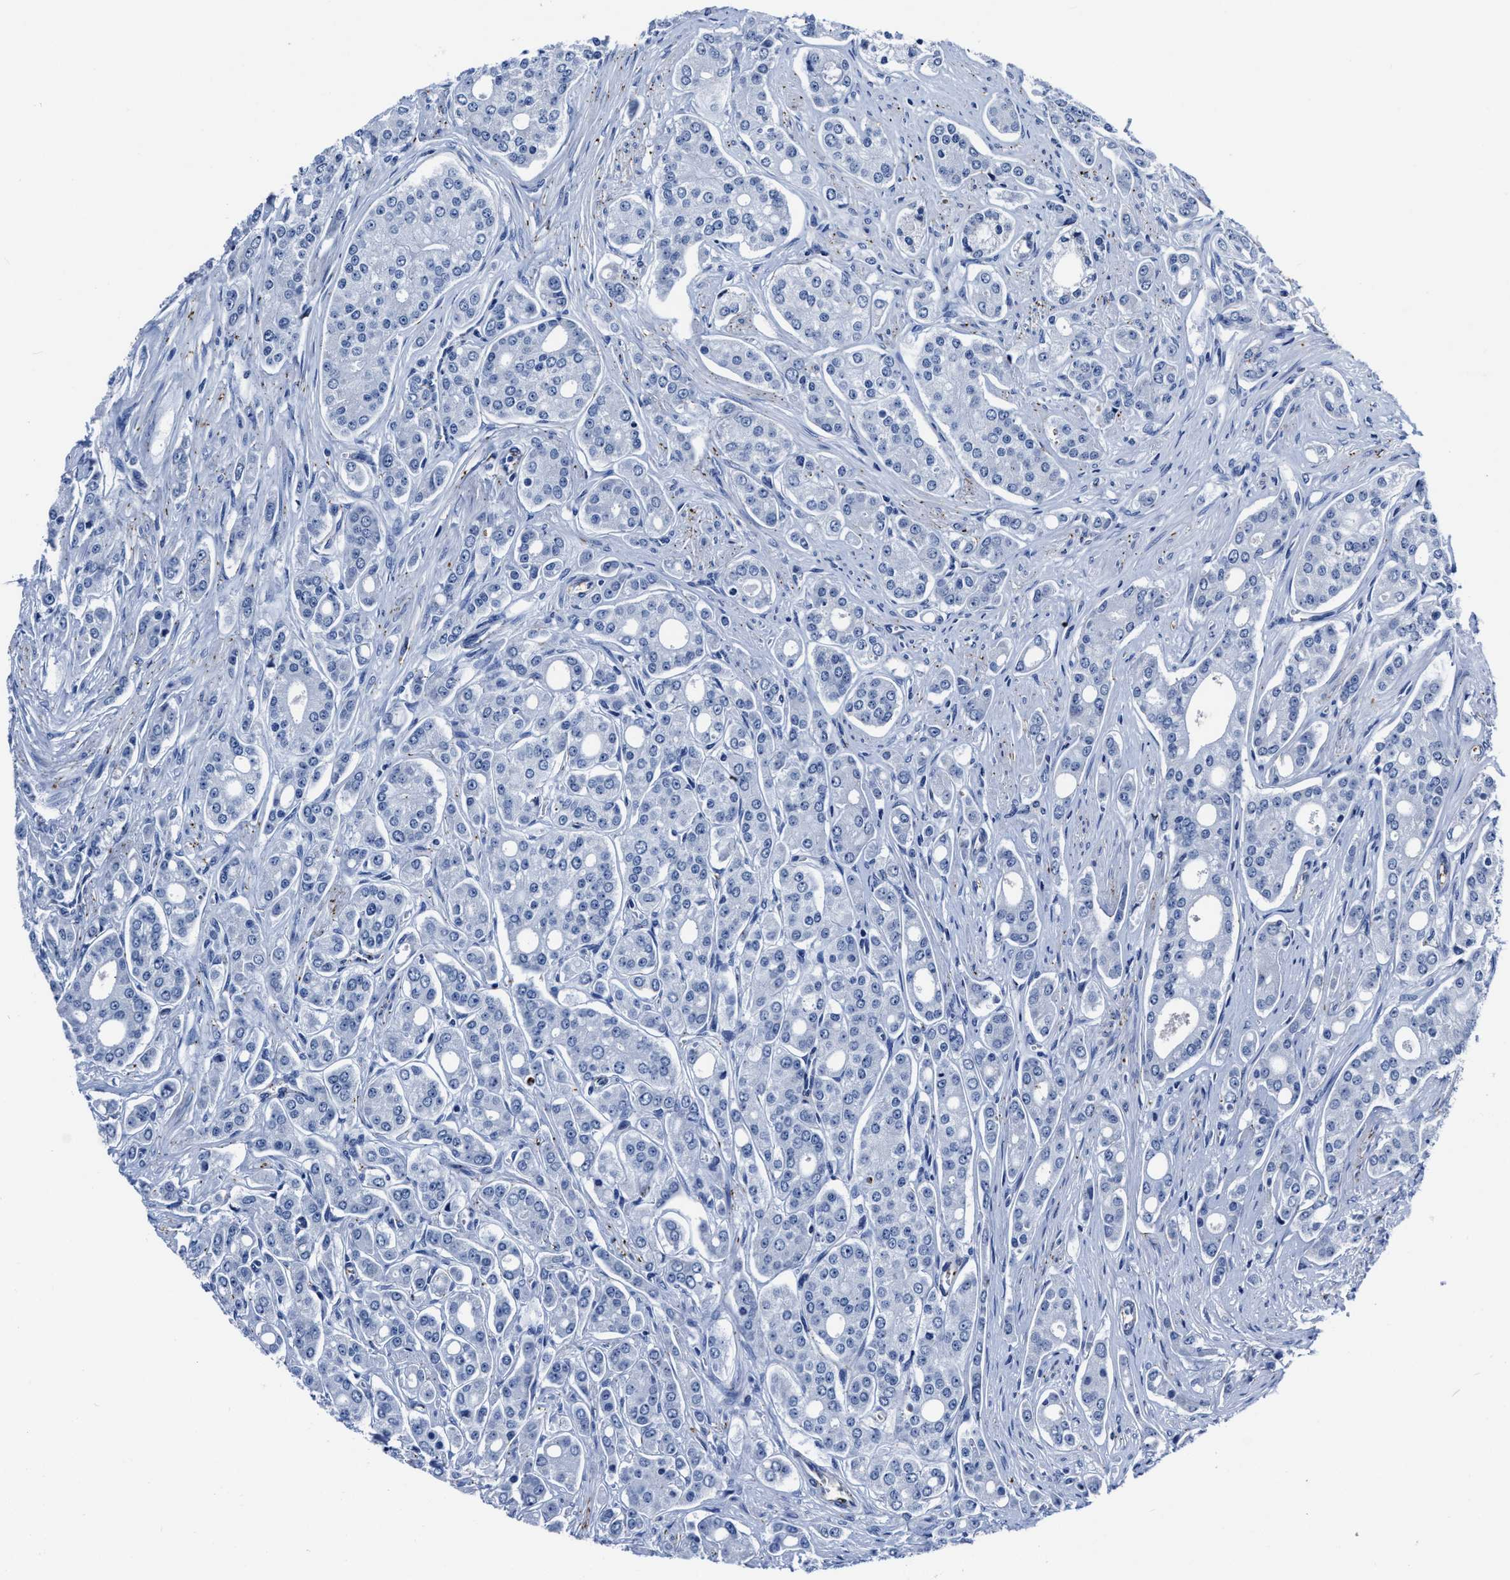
{"staining": {"intensity": "negative", "quantity": "none", "location": "none"}, "tissue": "prostate cancer", "cell_type": "Tumor cells", "image_type": "cancer", "snomed": [{"axis": "morphology", "description": "Adenocarcinoma, High grade"}, {"axis": "topography", "description": "Prostate"}], "caption": "Immunohistochemical staining of prostate cancer displays no significant positivity in tumor cells.", "gene": "KCNMB3", "patient": {"sex": "male", "age": 71}}